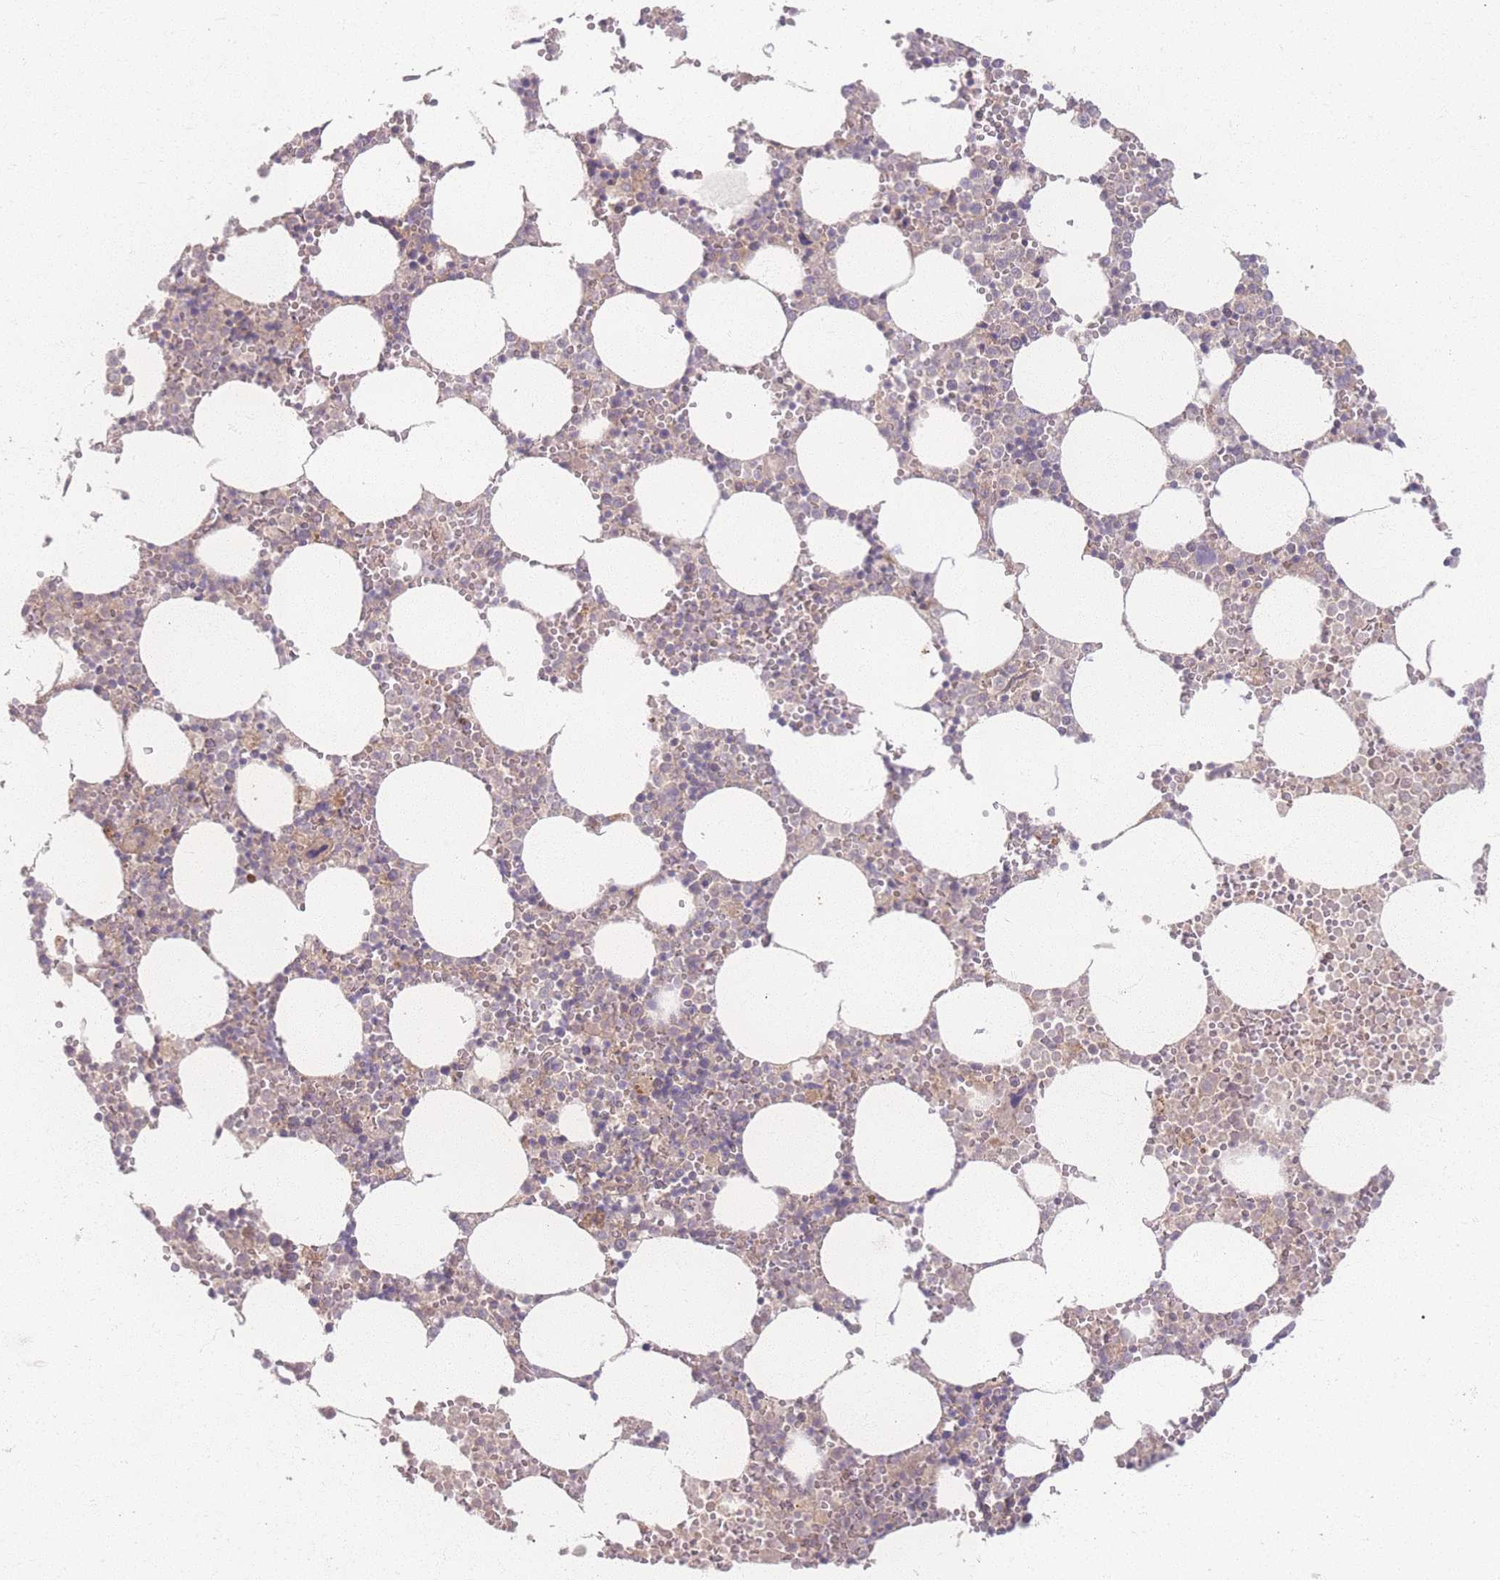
{"staining": {"intensity": "weak", "quantity": "<25%", "location": "cytoplasmic/membranous"}, "tissue": "bone marrow", "cell_type": "Hematopoietic cells", "image_type": "normal", "snomed": [{"axis": "morphology", "description": "Normal tissue, NOS"}, {"axis": "topography", "description": "Bone marrow"}], "caption": "The image reveals no significant expression in hematopoietic cells of bone marrow. (DAB (3,3'-diaminobenzidine) IHC with hematoxylin counter stain).", "gene": "INSR", "patient": {"sex": "female", "age": 64}}